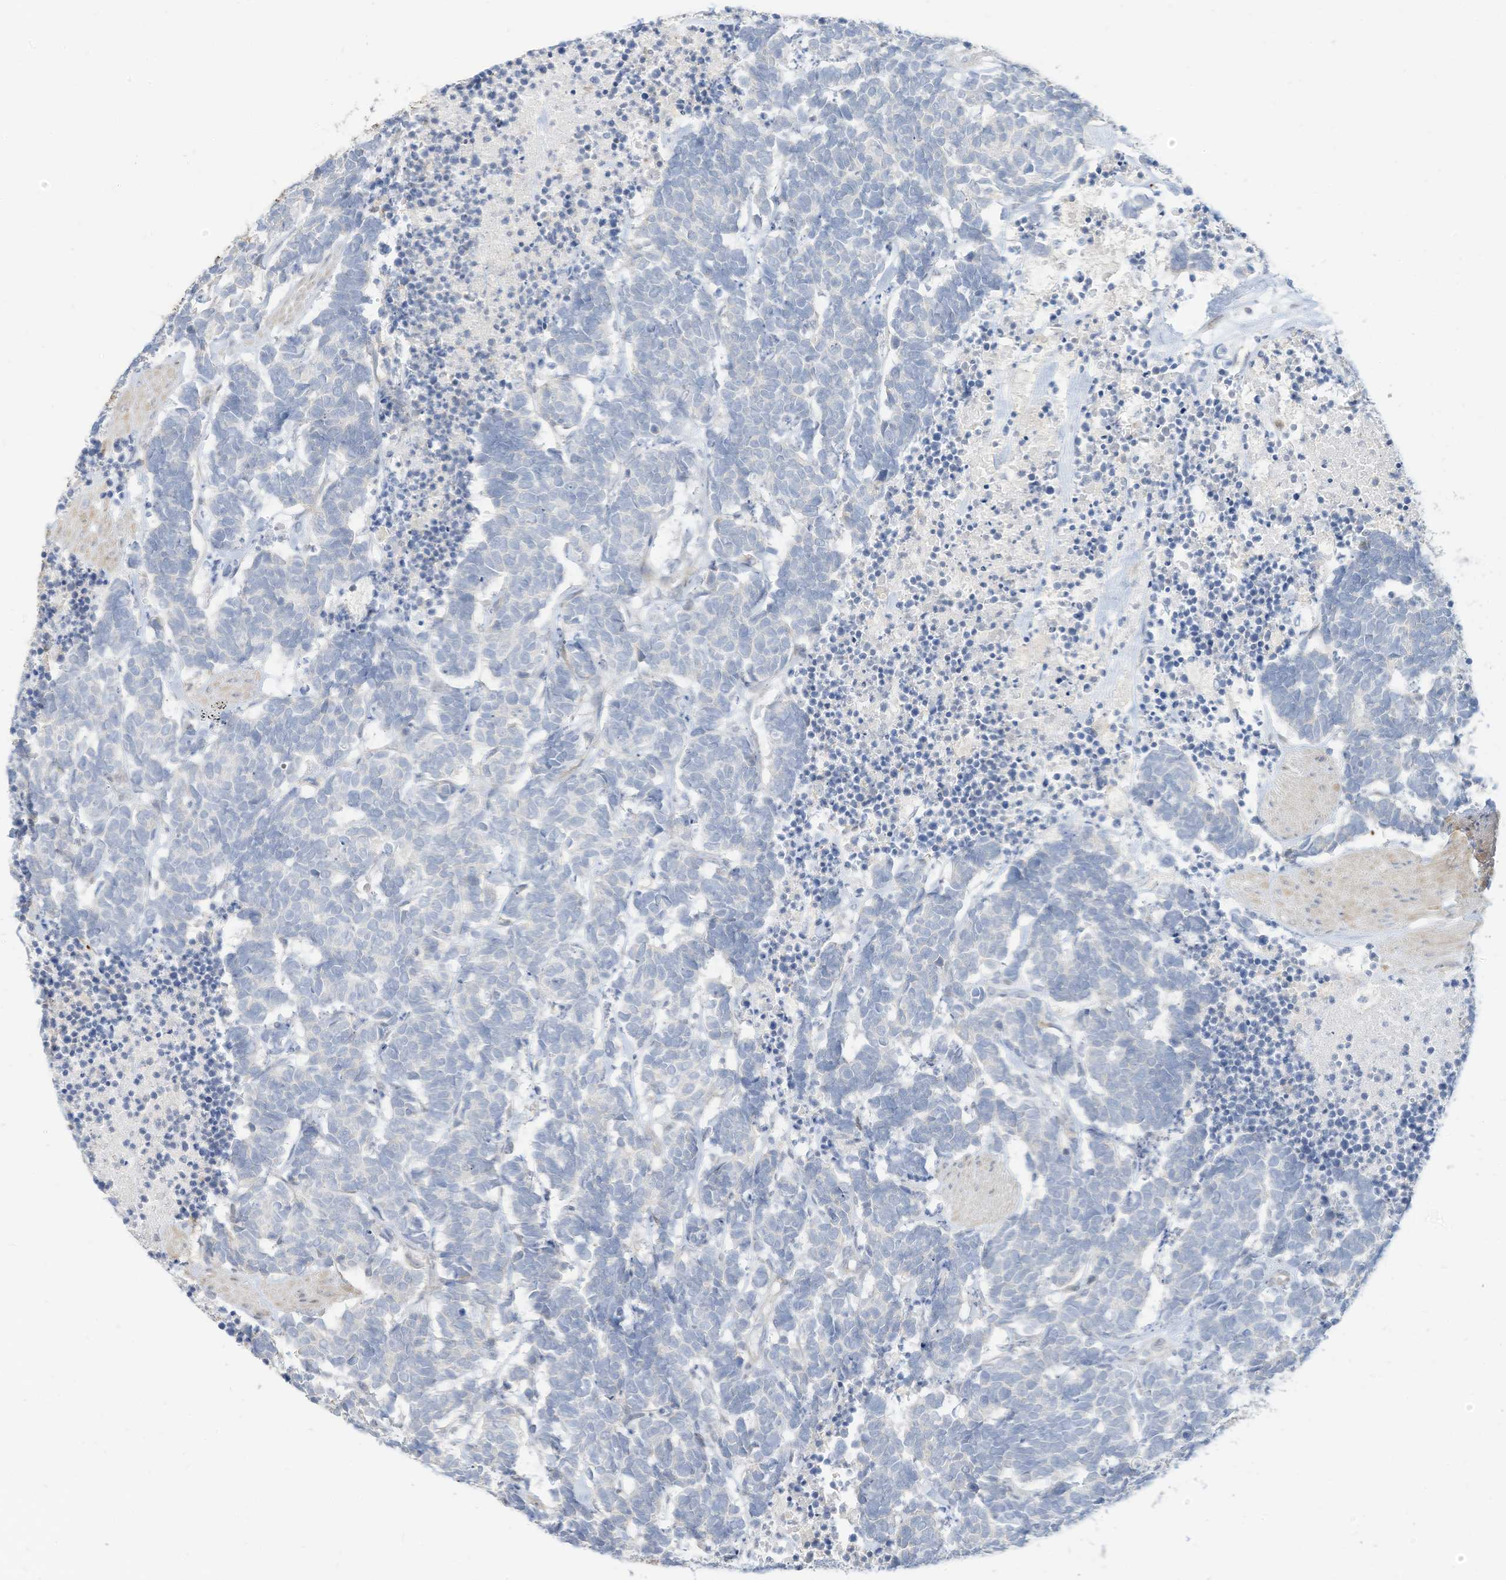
{"staining": {"intensity": "negative", "quantity": "none", "location": "none"}, "tissue": "carcinoid", "cell_type": "Tumor cells", "image_type": "cancer", "snomed": [{"axis": "morphology", "description": "Carcinoma, NOS"}, {"axis": "morphology", "description": "Carcinoid, malignant, NOS"}, {"axis": "topography", "description": "Urinary bladder"}], "caption": "Tumor cells show no significant staining in carcinoid.", "gene": "ATP13A1", "patient": {"sex": "male", "age": 57}}